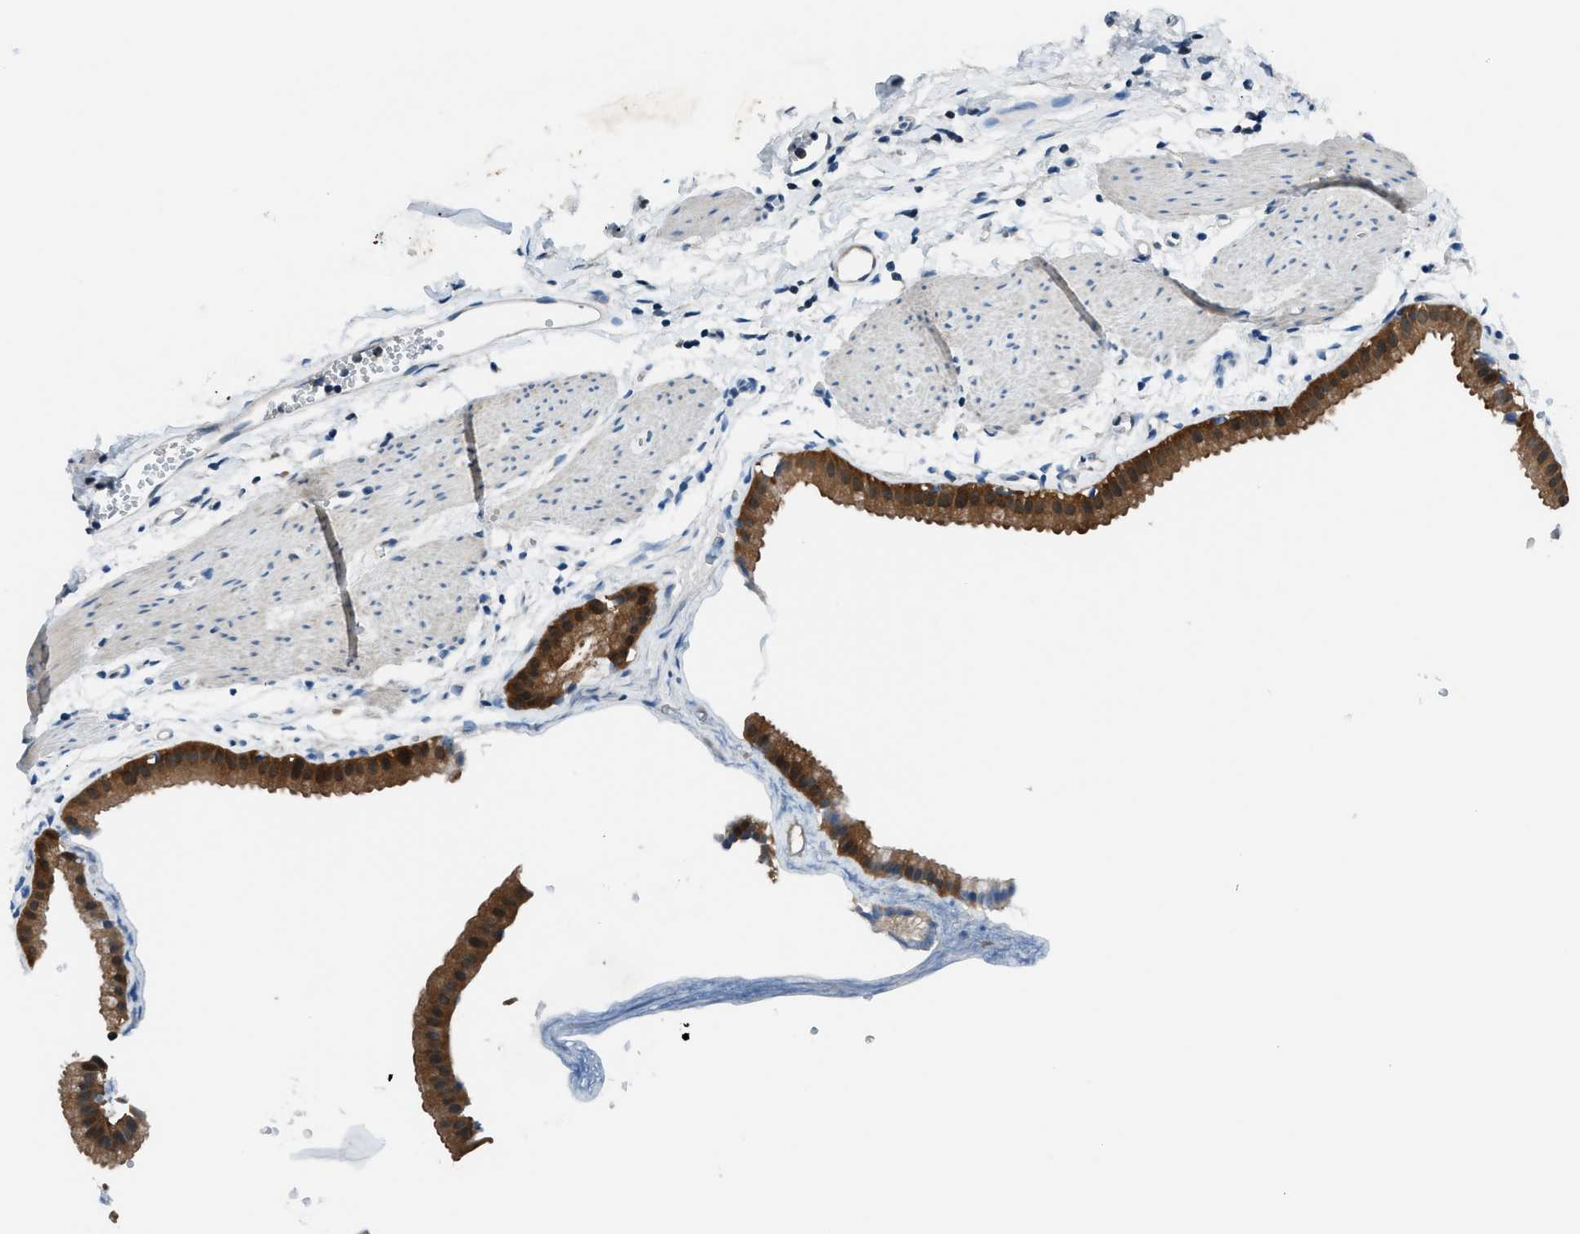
{"staining": {"intensity": "strong", "quantity": ">75%", "location": "cytoplasmic/membranous"}, "tissue": "gallbladder", "cell_type": "Glandular cells", "image_type": "normal", "snomed": [{"axis": "morphology", "description": "Normal tissue, NOS"}, {"axis": "topography", "description": "Gallbladder"}], "caption": "The image displays staining of benign gallbladder, revealing strong cytoplasmic/membranous protein expression (brown color) within glandular cells.", "gene": "ACP1", "patient": {"sex": "female", "age": 64}}